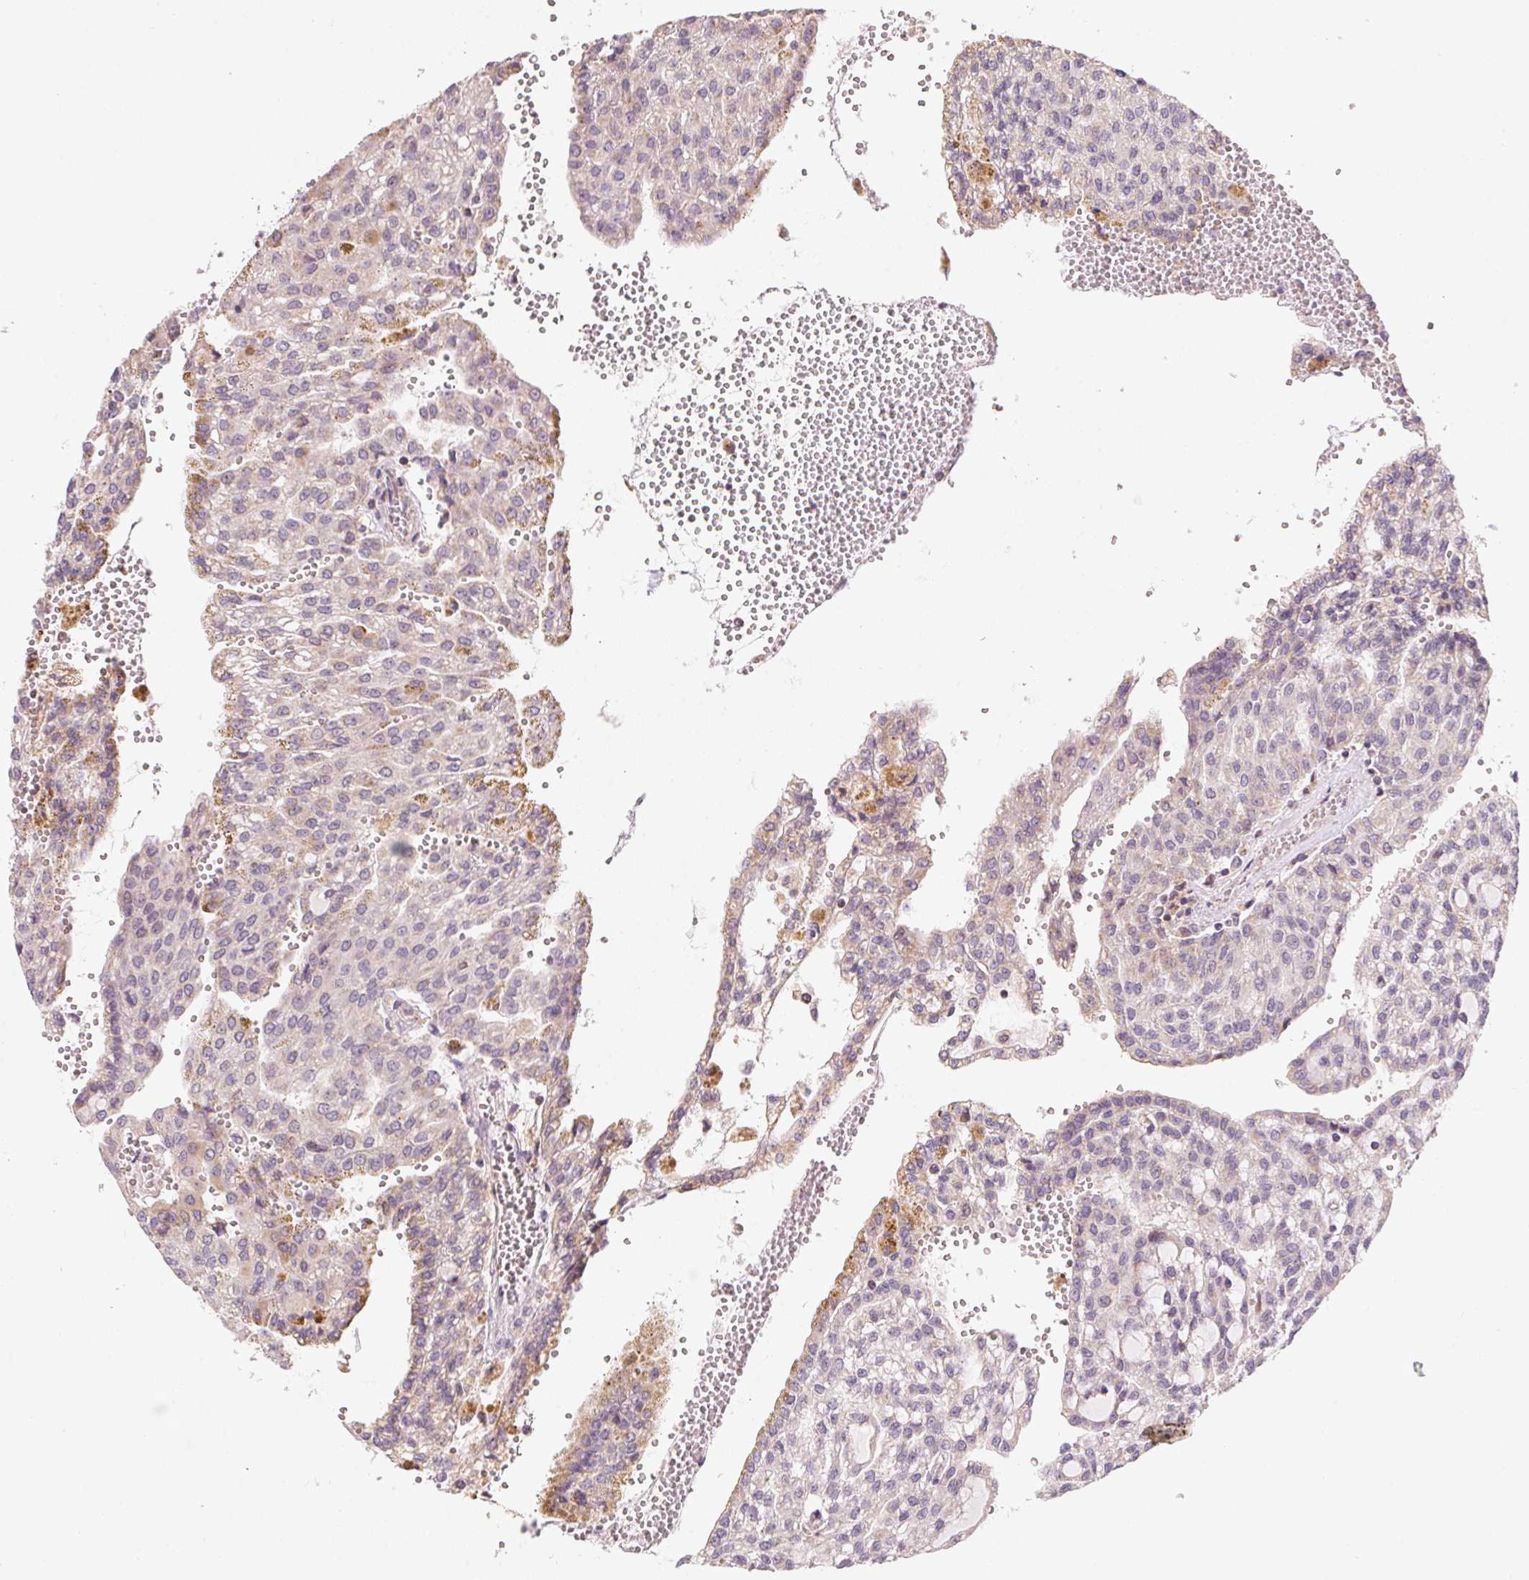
{"staining": {"intensity": "weak", "quantity": "25%-75%", "location": "cytoplasmic/membranous"}, "tissue": "renal cancer", "cell_type": "Tumor cells", "image_type": "cancer", "snomed": [{"axis": "morphology", "description": "Adenocarcinoma, NOS"}, {"axis": "topography", "description": "Kidney"}], "caption": "Immunohistochemistry histopathology image of renal cancer (adenocarcinoma) stained for a protein (brown), which reveals low levels of weak cytoplasmic/membranous positivity in about 25%-75% of tumor cells.", "gene": "COQ7", "patient": {"sex": "male", "age": 63}}